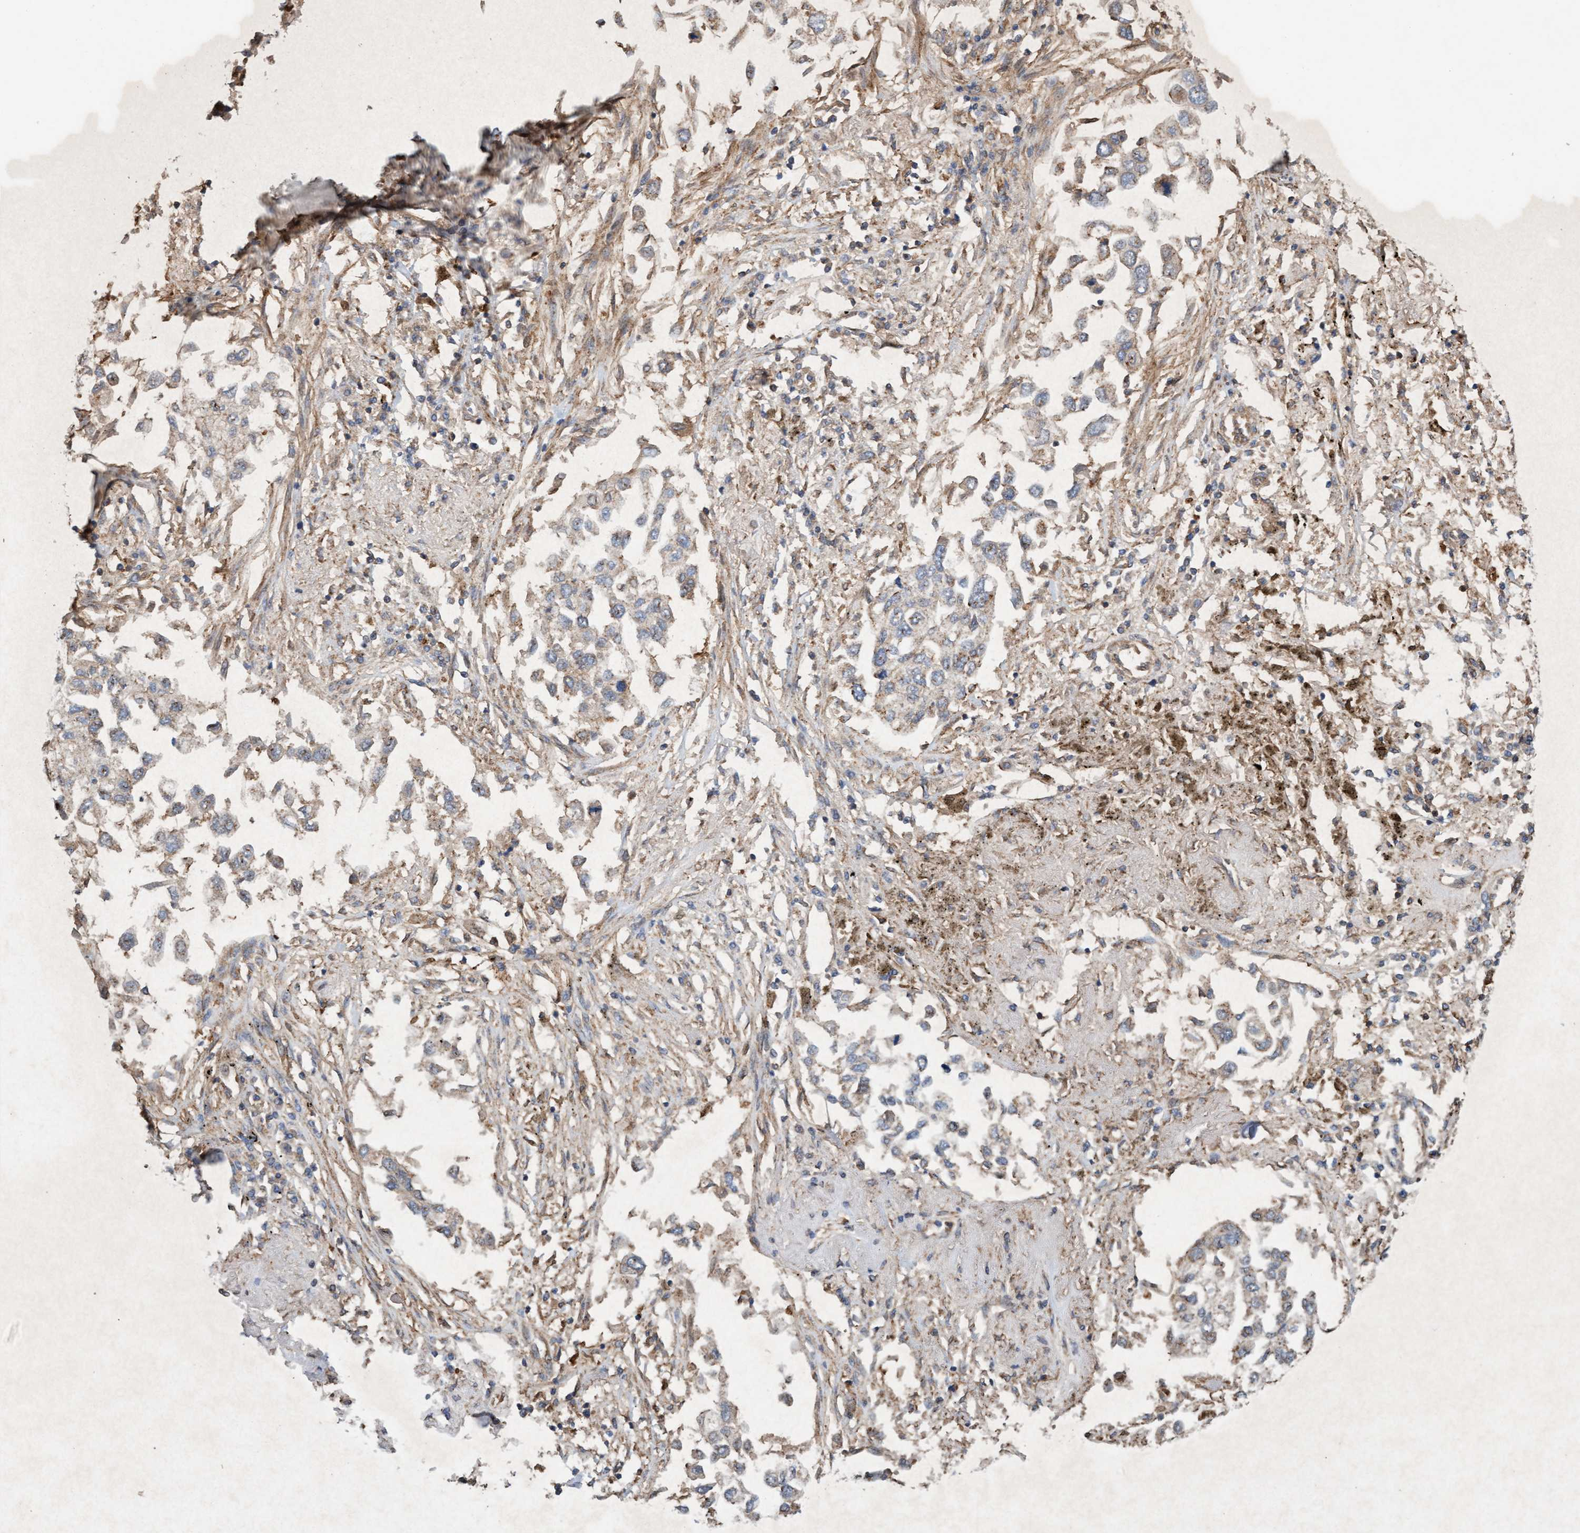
{"staining": {"intensity": "weak", "quantity": "25%-75%", "location": "cytoplasmic/membranous"}, "tissue": "lung cancer", "cell_type": "Tumor cells", "image_type": "cancer", "snomed": [{"axis": "morphology", "description": "Inflammation, NOS"}, {"axis": "morphology", "description": "Adenocarcinoma, NOS"}, {"axis": "topography", "description": "Lung"}], "caption": "Adenocarcinoma (lung) stained with immunohistochemistry (IHC) exhibits weak cytoplasmic/membranous expression in approximately 25%-75% of tumor cells.", "gene": "ERAL1", "patient": {"sex": "male", "age": 63}}